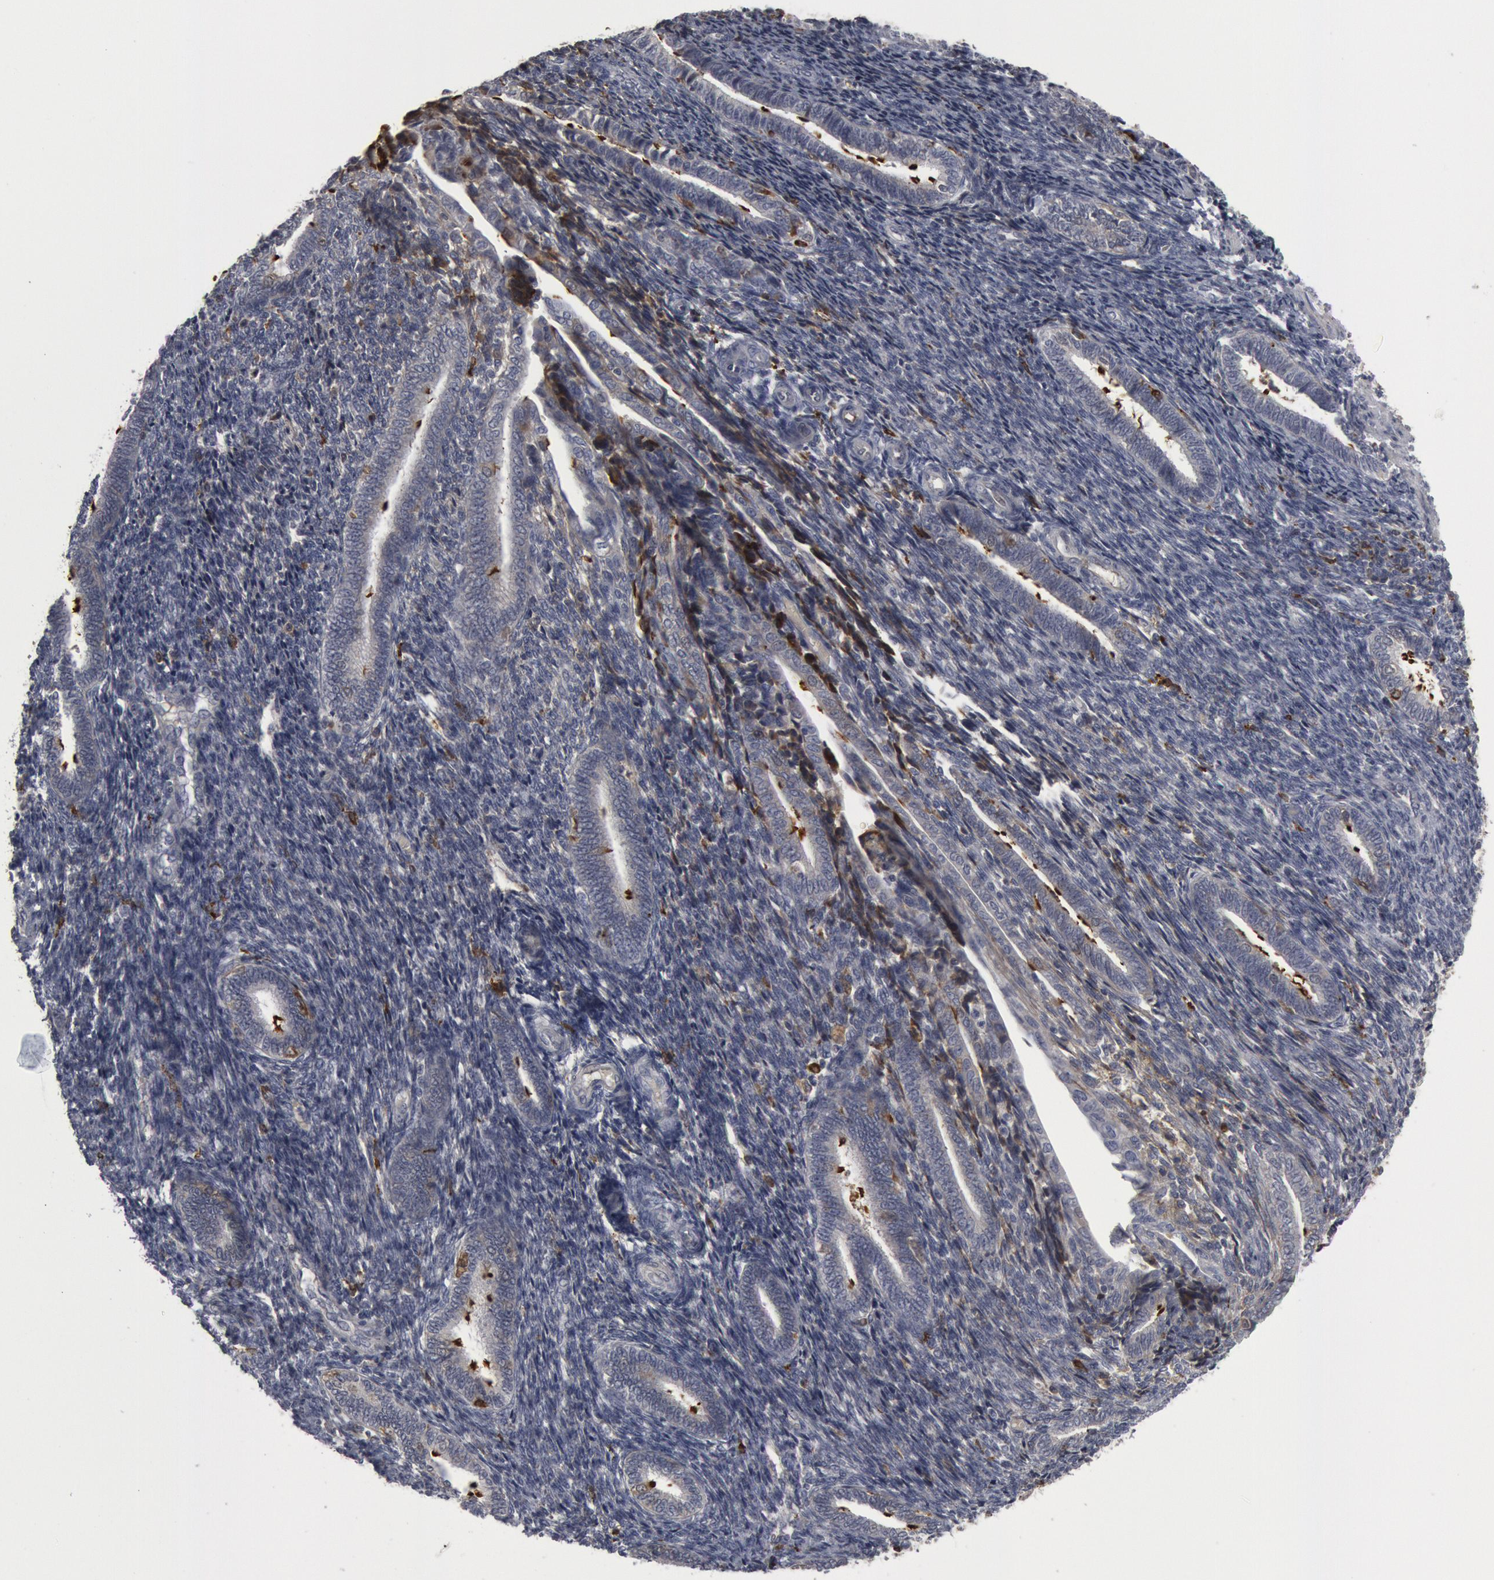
{"staining": {"intensity": "moderate", "quantity": "25%-75%", "location": "cytoplasmic/membranous"}, "tissue": "endometrium", "cell_type": "Cells in endometrial stroma", "image_type": "normal", "snomed": [{"axis": "morphology", "description": "Normal tissue, NOS"}, {"axis": "topography", "description": "Endometrium"}], "caption": "Endometrium stained with IHC shows moderate cytoplasmic/membranous expression in about 25%-75% of cells in endometrial stroma.", "gene": "C1QC", "patient": {"sex": "female", "age": 27}}